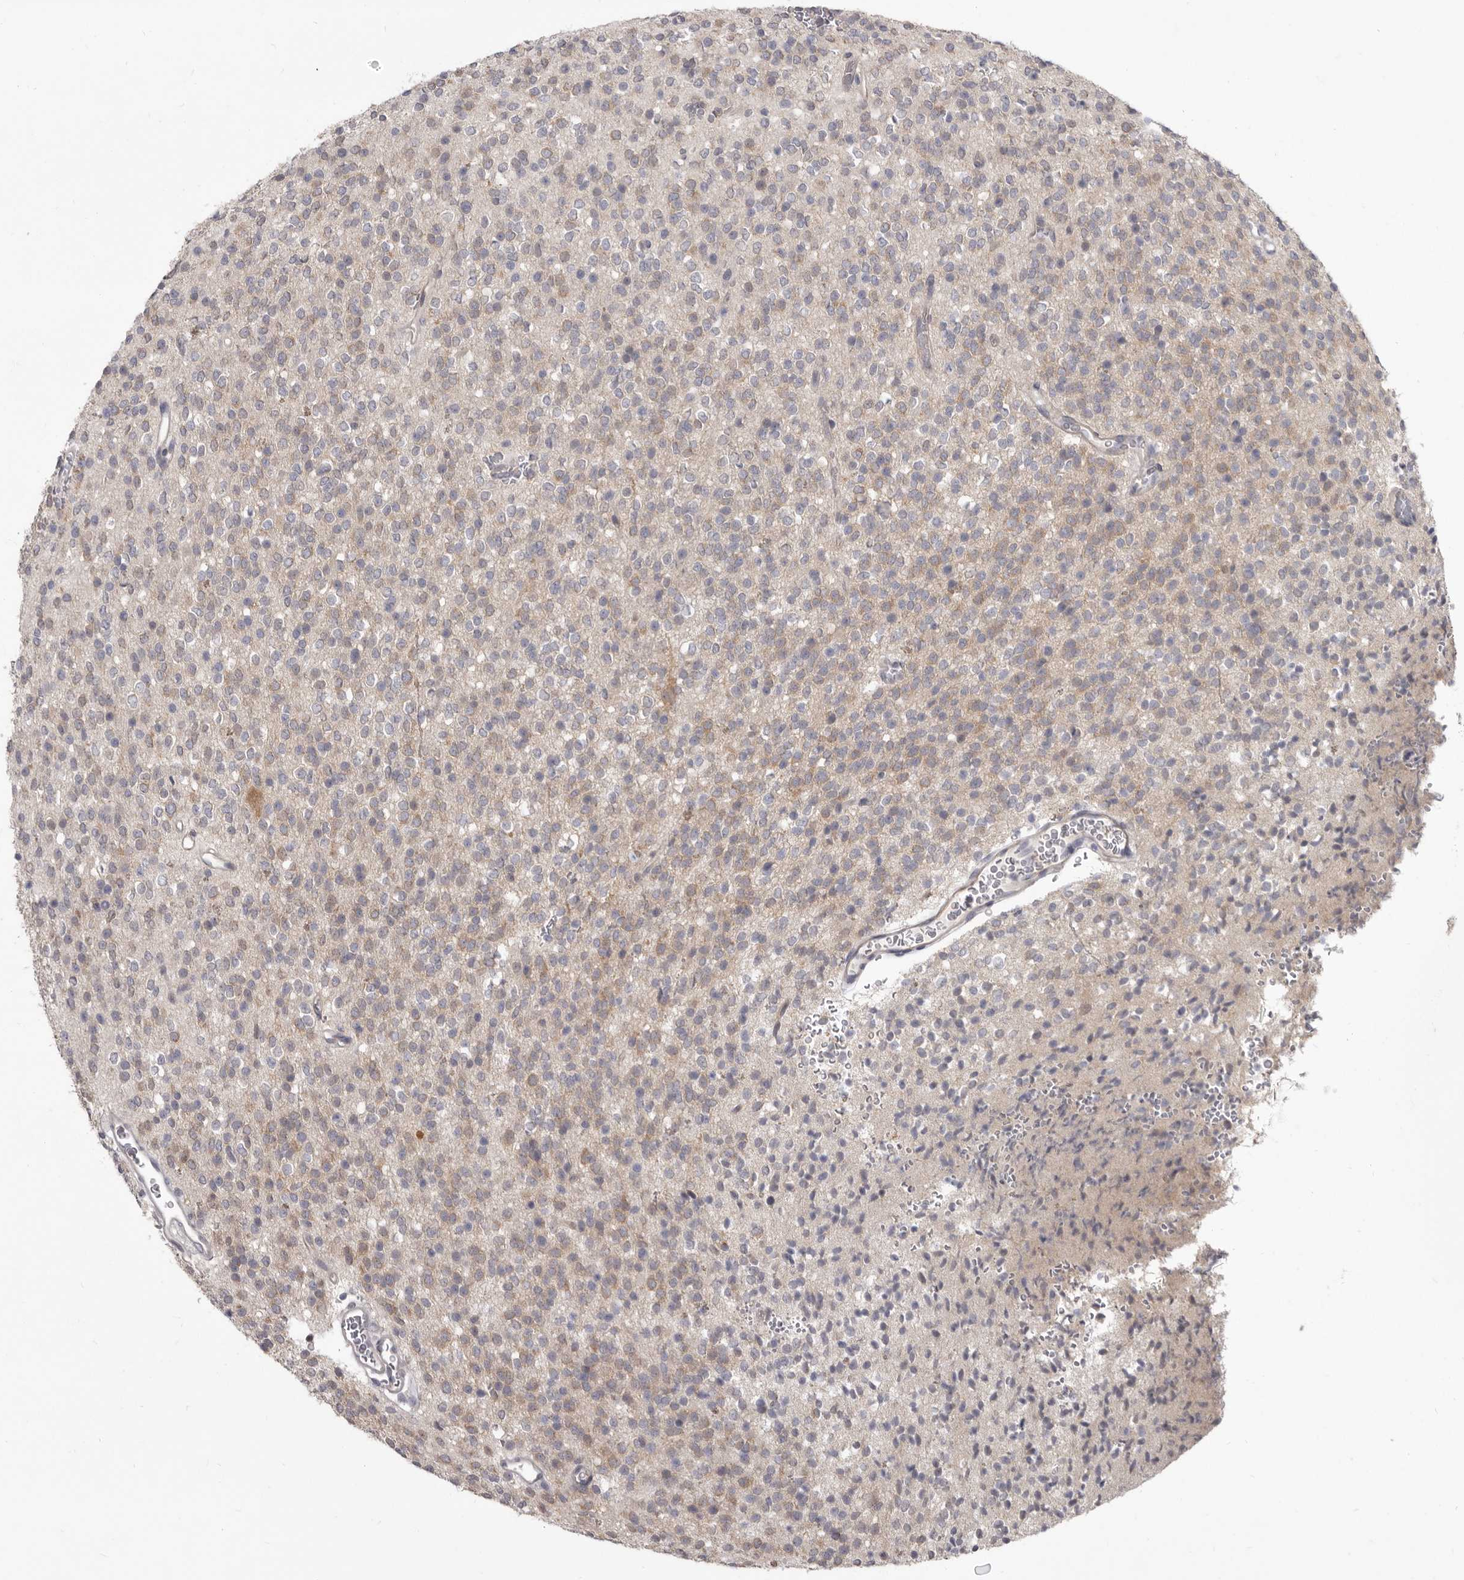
{"staining": {"intensity": "weak", "quantity": ">75%", "location": "cytoplasmic/membranous"}, "tissue": "glioma", "cell_type": "Tumor cells", "image_type": "cancer", "snomed": [{"axis": "morphology", "description": "Glioma, malignant, High grade"}, {"axis": "topography", "description": "Brain"}], "caption": "Protein analysis of malignant glioma (high-grade) tissue demonstrates weak cytoplasmic/membranous staining in about >75% of tumor cells.", "gene": "GSK3B", "patient": {"sex": "male", "age": 34}}